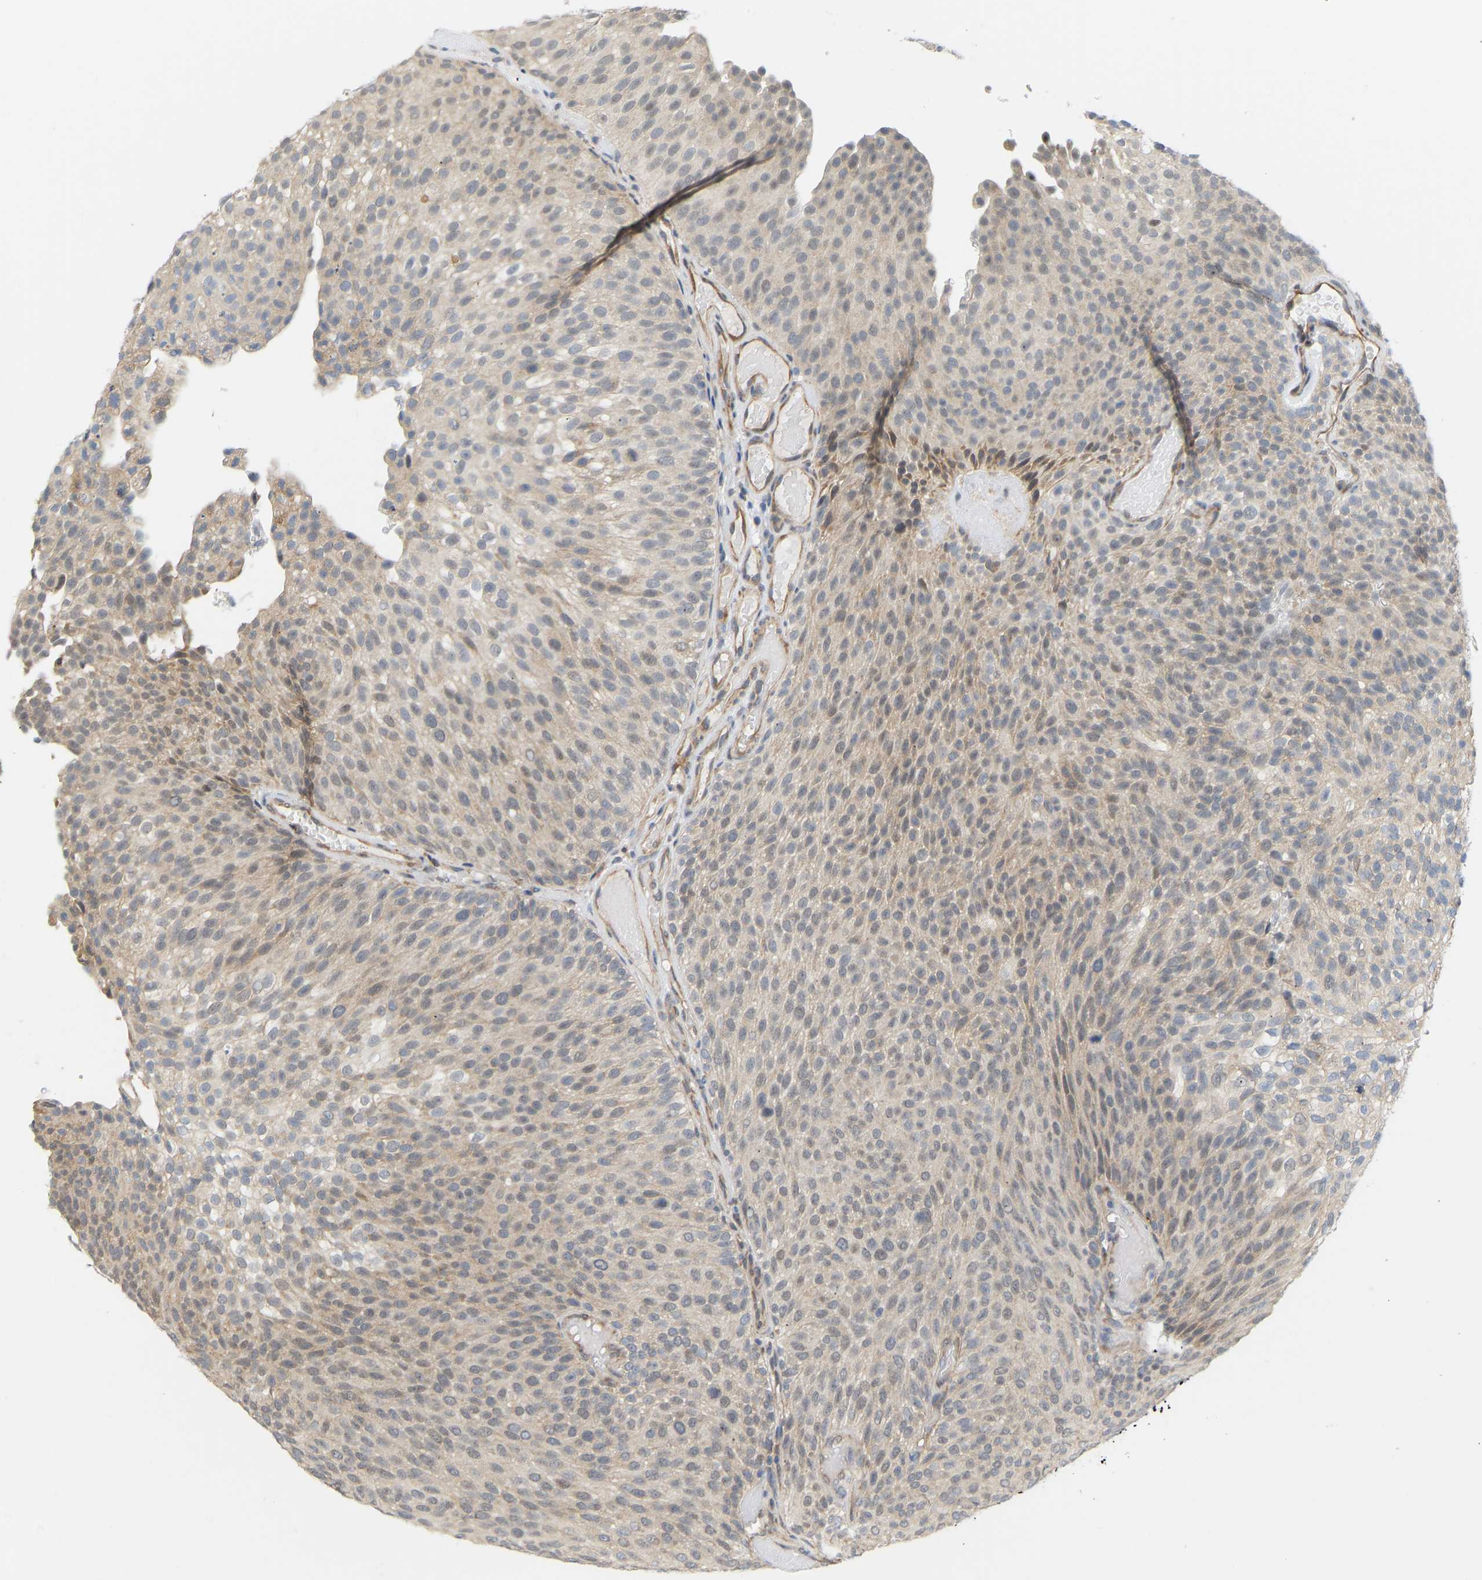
{"staining": {"intensity": "weak", "quantity": ">75%", "location": "cytoplasmic/membranous"}, "tissue": "urothelial cancer", "cell_type": "Tumor cells", "image_type": "cancer", "snomed": [{"axis": "morphology", "description": "Urothelial carcinoma, Low grade"}, {"axis": "topography", "description": "Urinary bladder"}], "caption": "Immunohistochemical staining of urothelial cancer exhibits low levels of weak cytoplasmic/membranous protein positivity in about >75% of tumor cells.", "gene": "BEND3", "patient": {"sex": "male", "age": 78}}